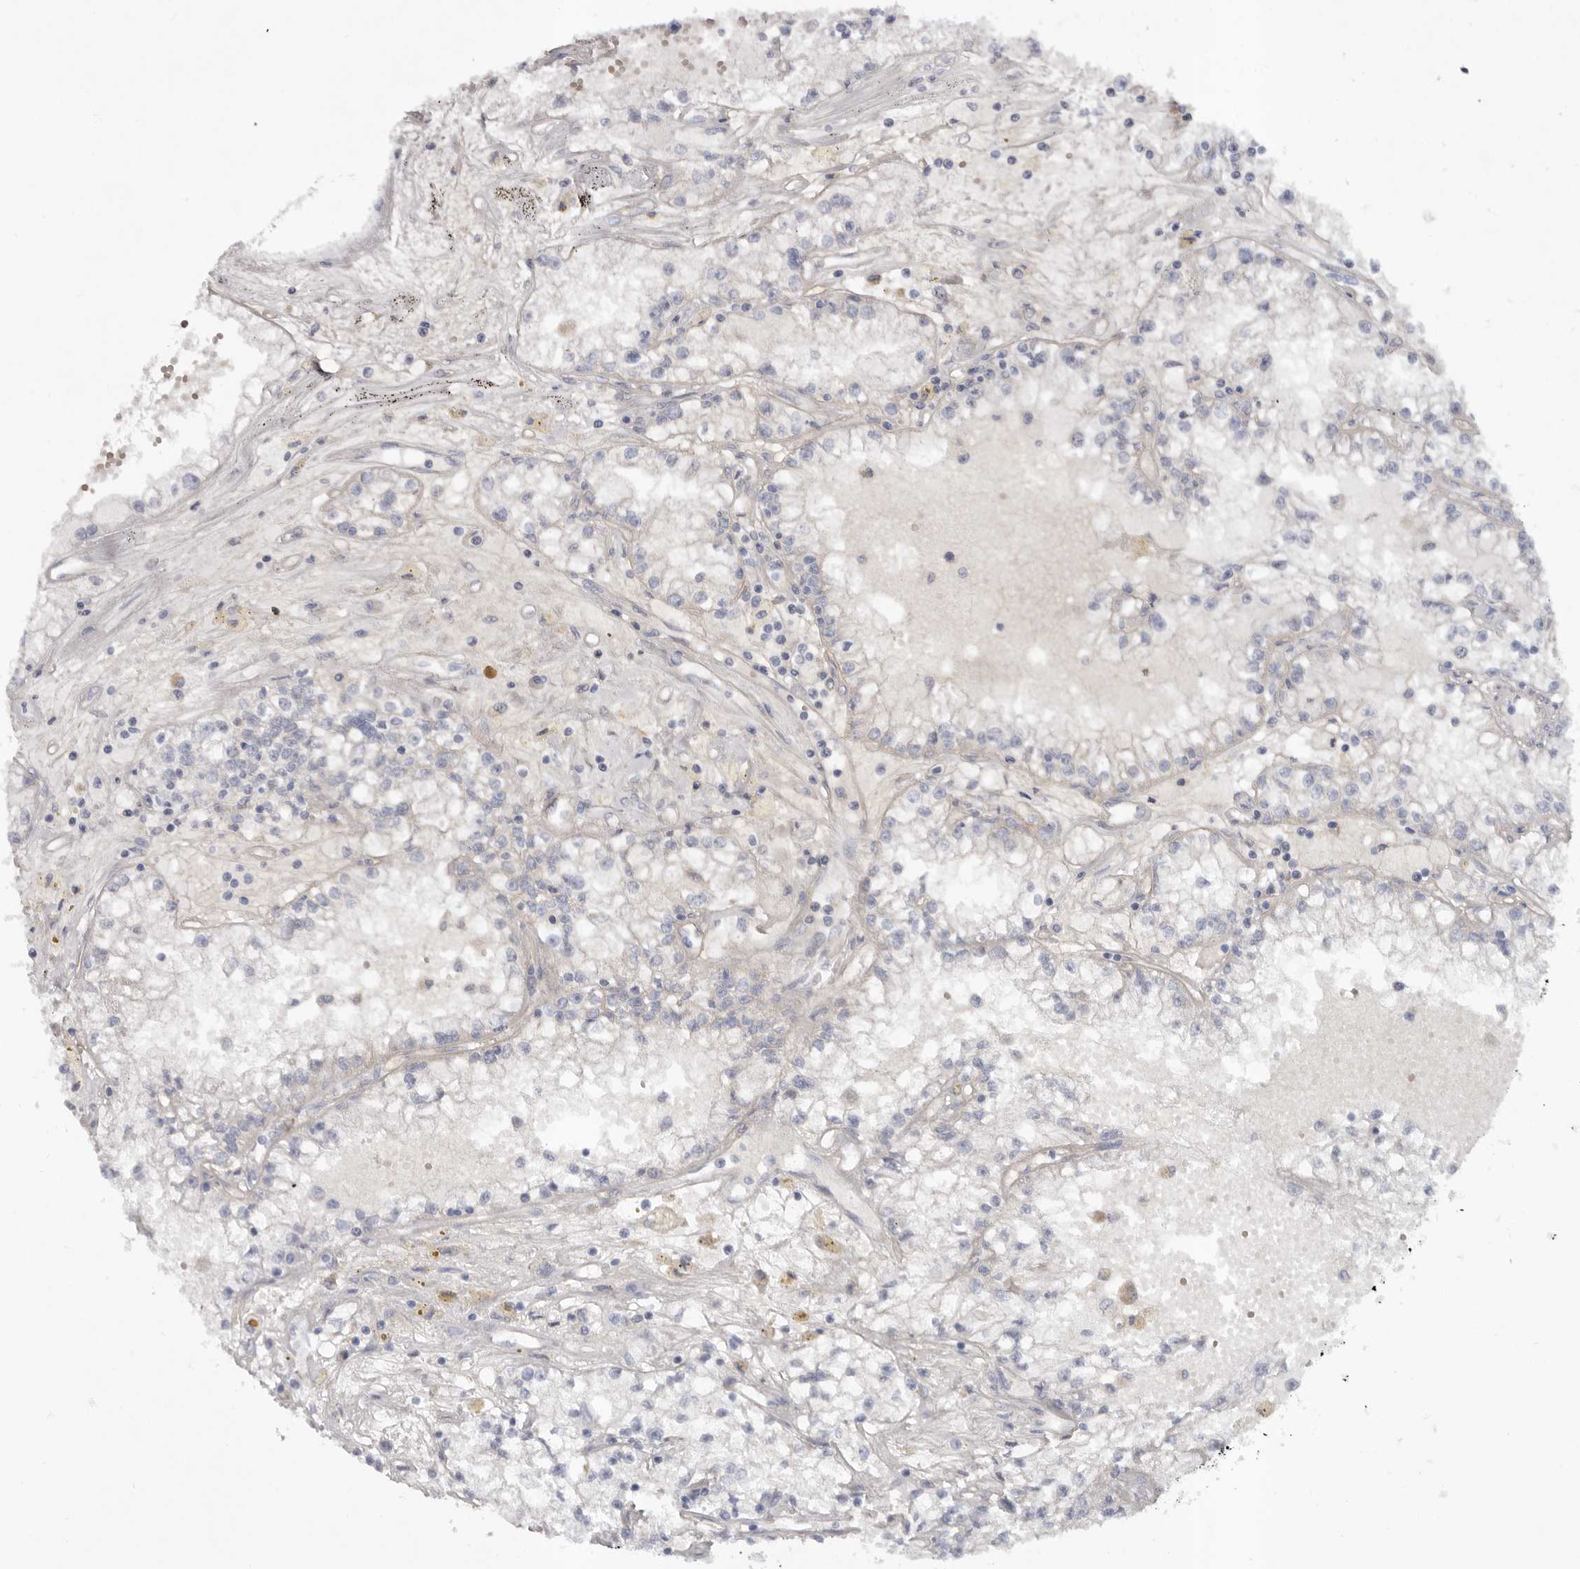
{"staining": {"intensity": "negative", "quantity": "none", "location": "none"}, "tissue": "renal cancer", "cell_type": "Tumor cells", "image_type": "cancer", "snomed": [{"axis": "morphology", "description": "Adenocarcinoma, NOS"}, {"axis": "topography", "description": "Kidney"}], "caption": "Human adenocarcinoma (renal) stained for a protein using IHC displays no positivity in tumor cells.", "gene": "SPTA1", "patient": {"sex": "male", "age": 56}}